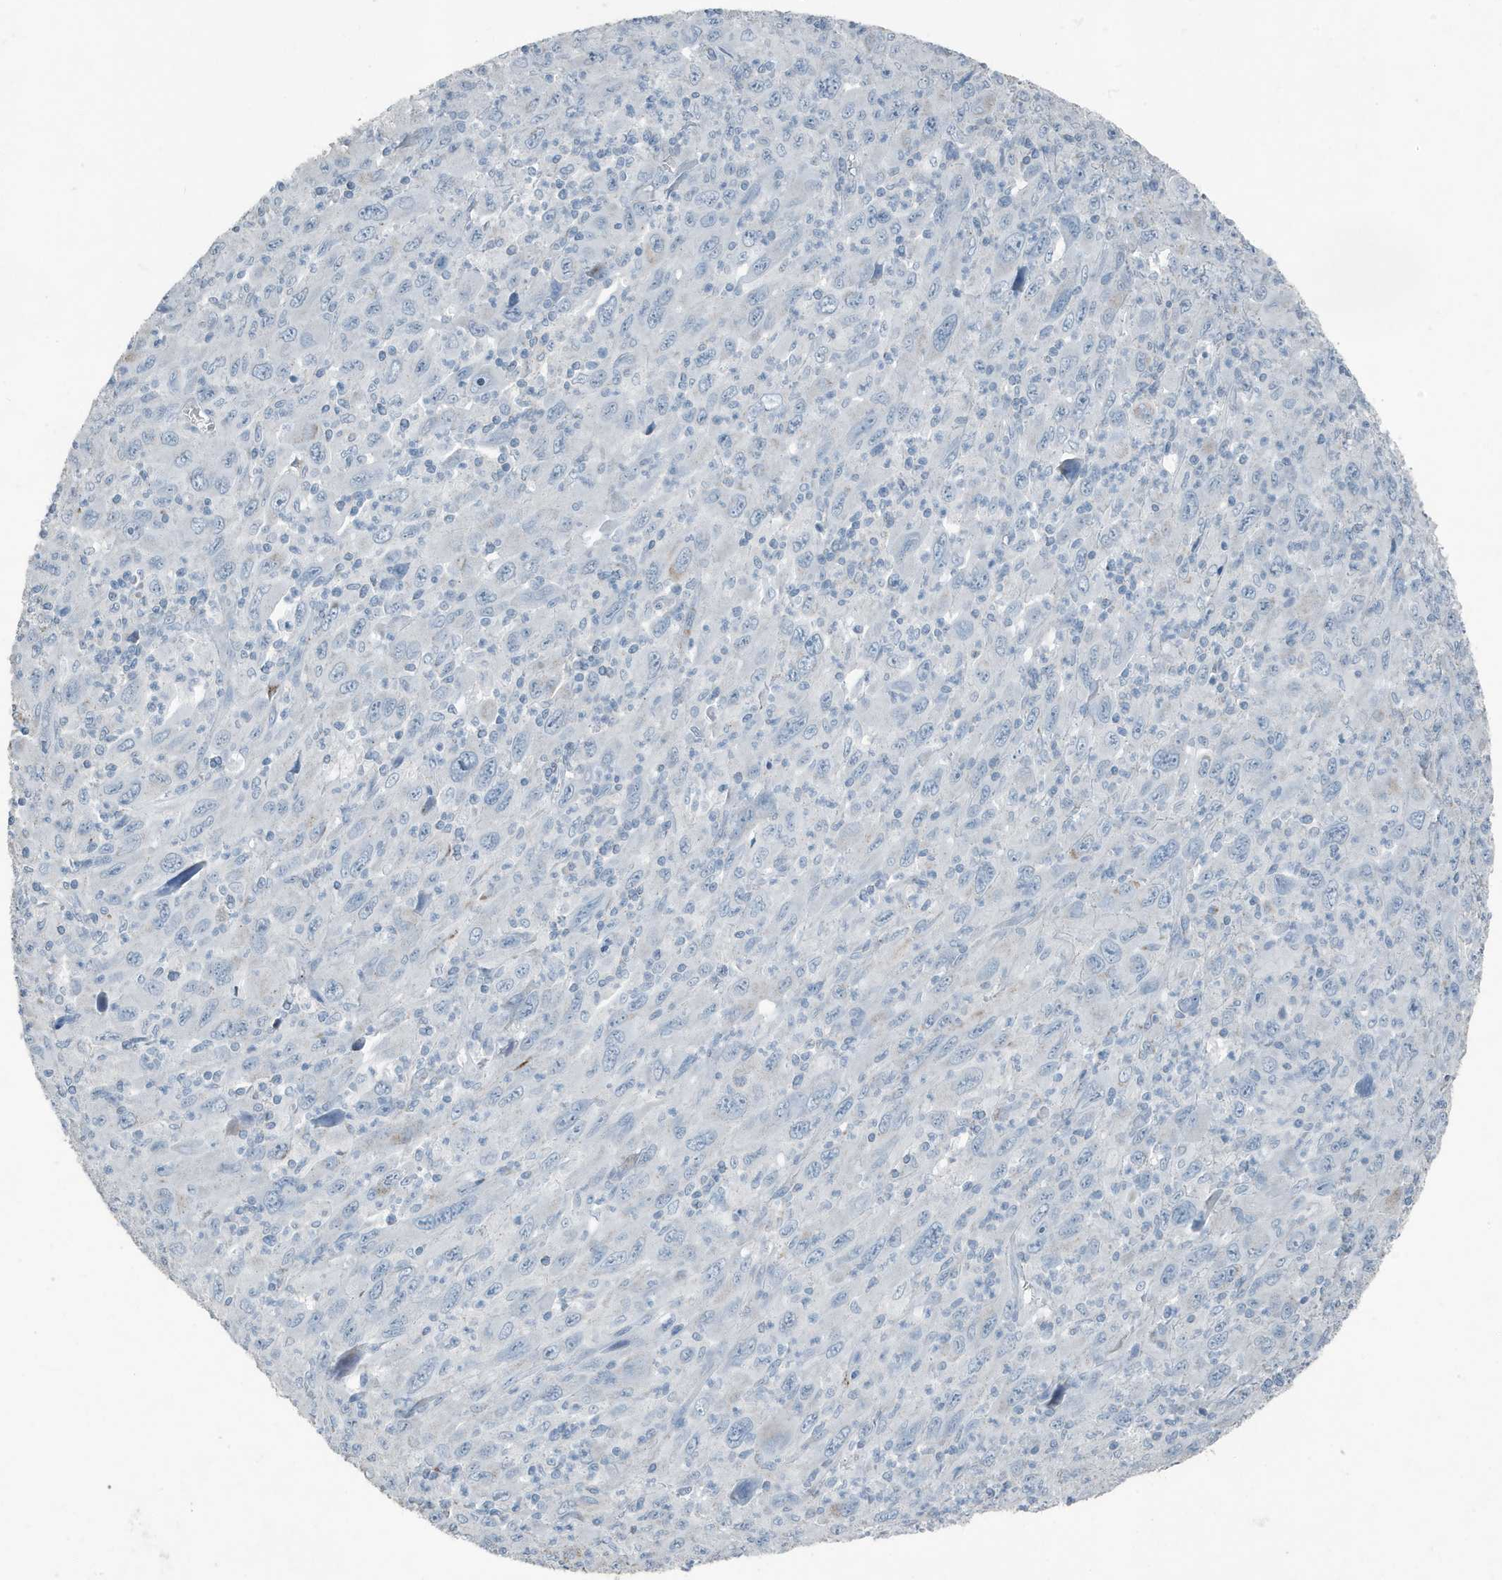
{"staining": {"intensity": "moderate", "quantity": "<25%", "location": "cytoplasmic/membranous"}, "tissue": "melanoma", "cell_type": "Tumor cells", "image_type": "cancer", "snomed": [{"axis": "morphology", "description": "Malignant melanoma, Metastatic site"}, {"axis": "topography", "description": "Skin"}], "caption": "This is a photomicrograph of immunohistochemistry (IHC) staining of malignant melanoma (metastatic site), which shows moderate positivity in the cytoplasmic/membranous of tumor cells.", "gene": "FAM162A", "patient": {"sex": "female", "age": 56}}